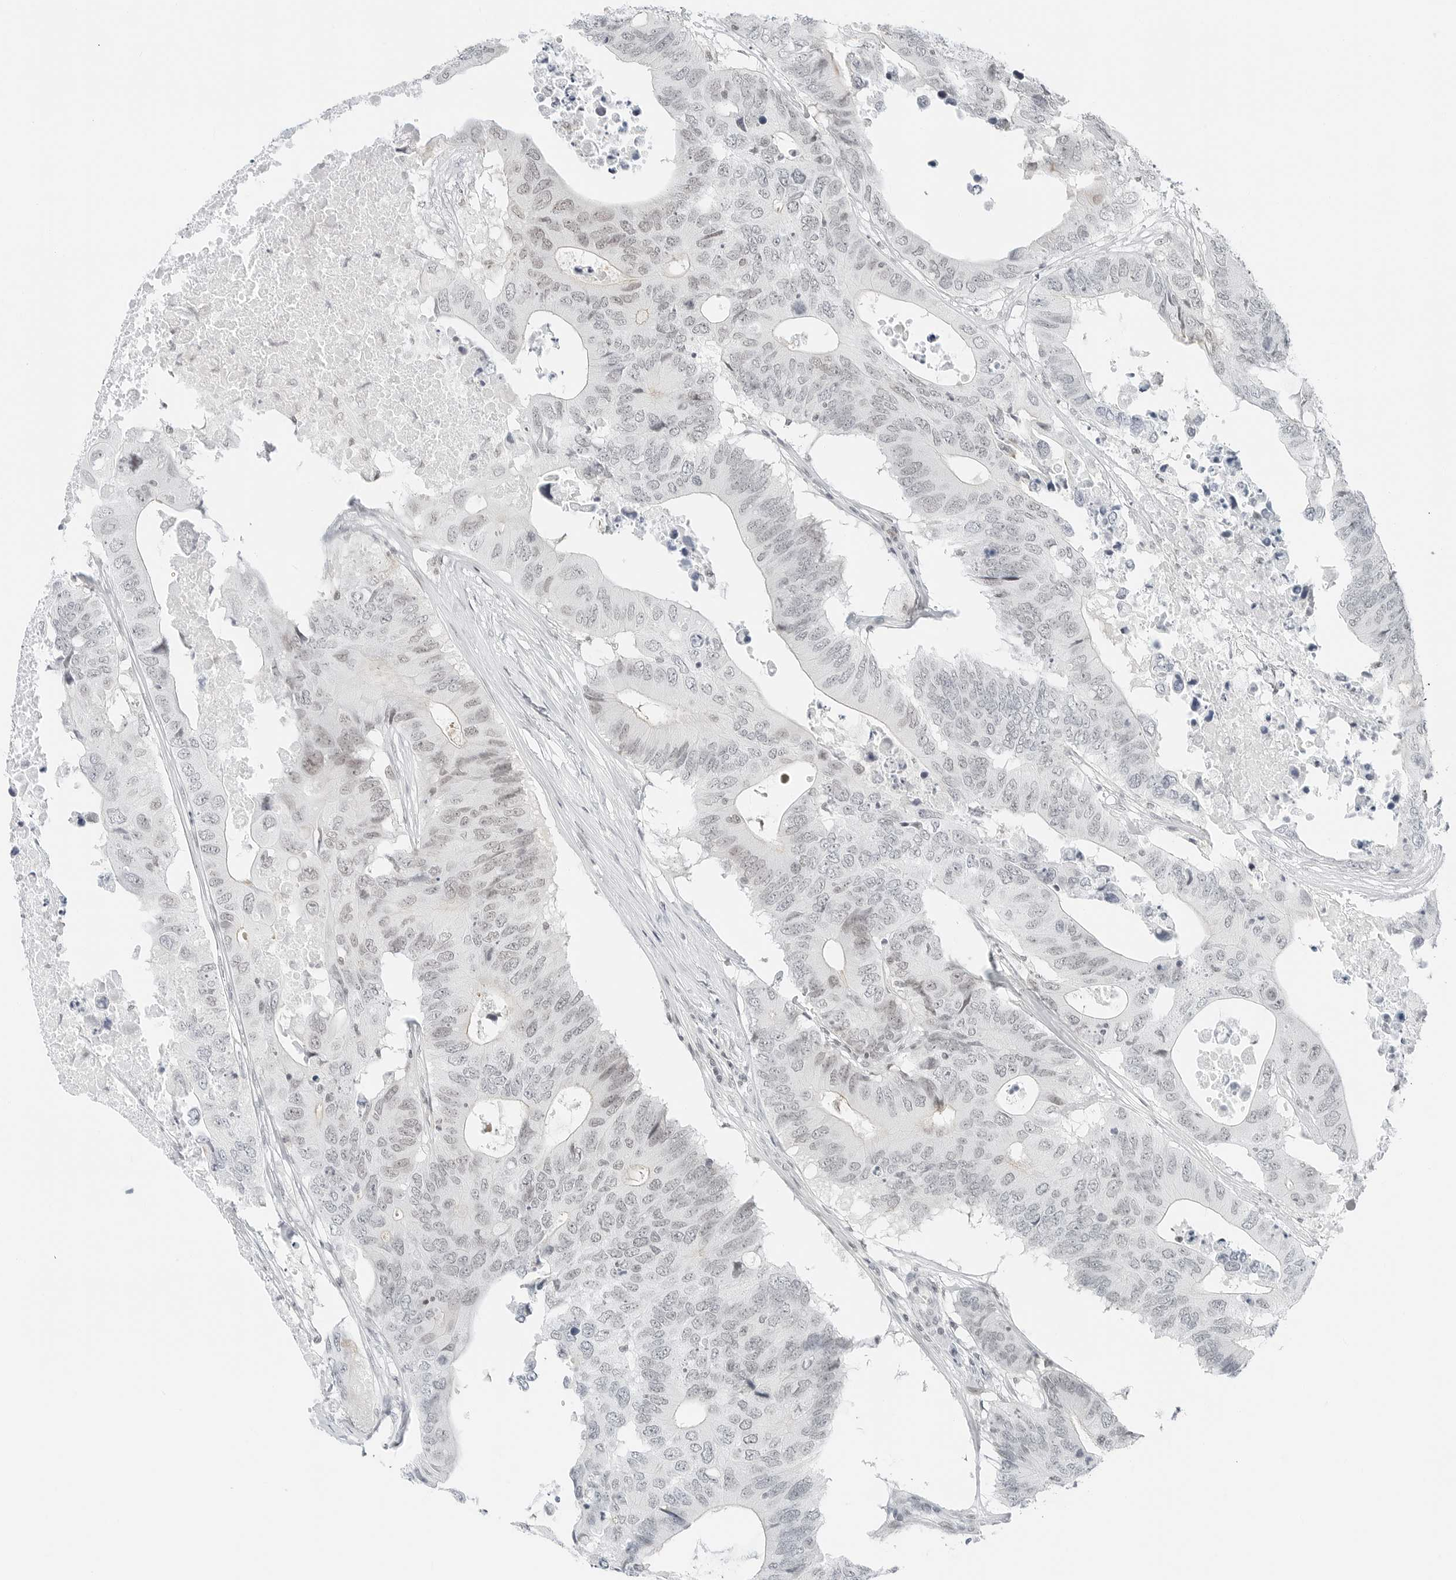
{"staining": {"intensity": "negative", "quantity": "none", "location": "none"}, "tissue": "colorectal cancer", "cell_type": "Tumor cells", "image_type": "cancer", "snomed": [{"axis": "morphology", "description": "Adenocarcinoma, NOS"}, {"axis": "topography", "description": "Colon"}], "caption": "The image exhibits no staining of tumor cells in colorectal cancer. The staining is performed using DAB (3,3'-diaminobenzidine) brown chromogen with nuclei counter-stained in using hematoxylin.", "gene": "CRTC2", "patient": {"sex": "male", "age": 71}}